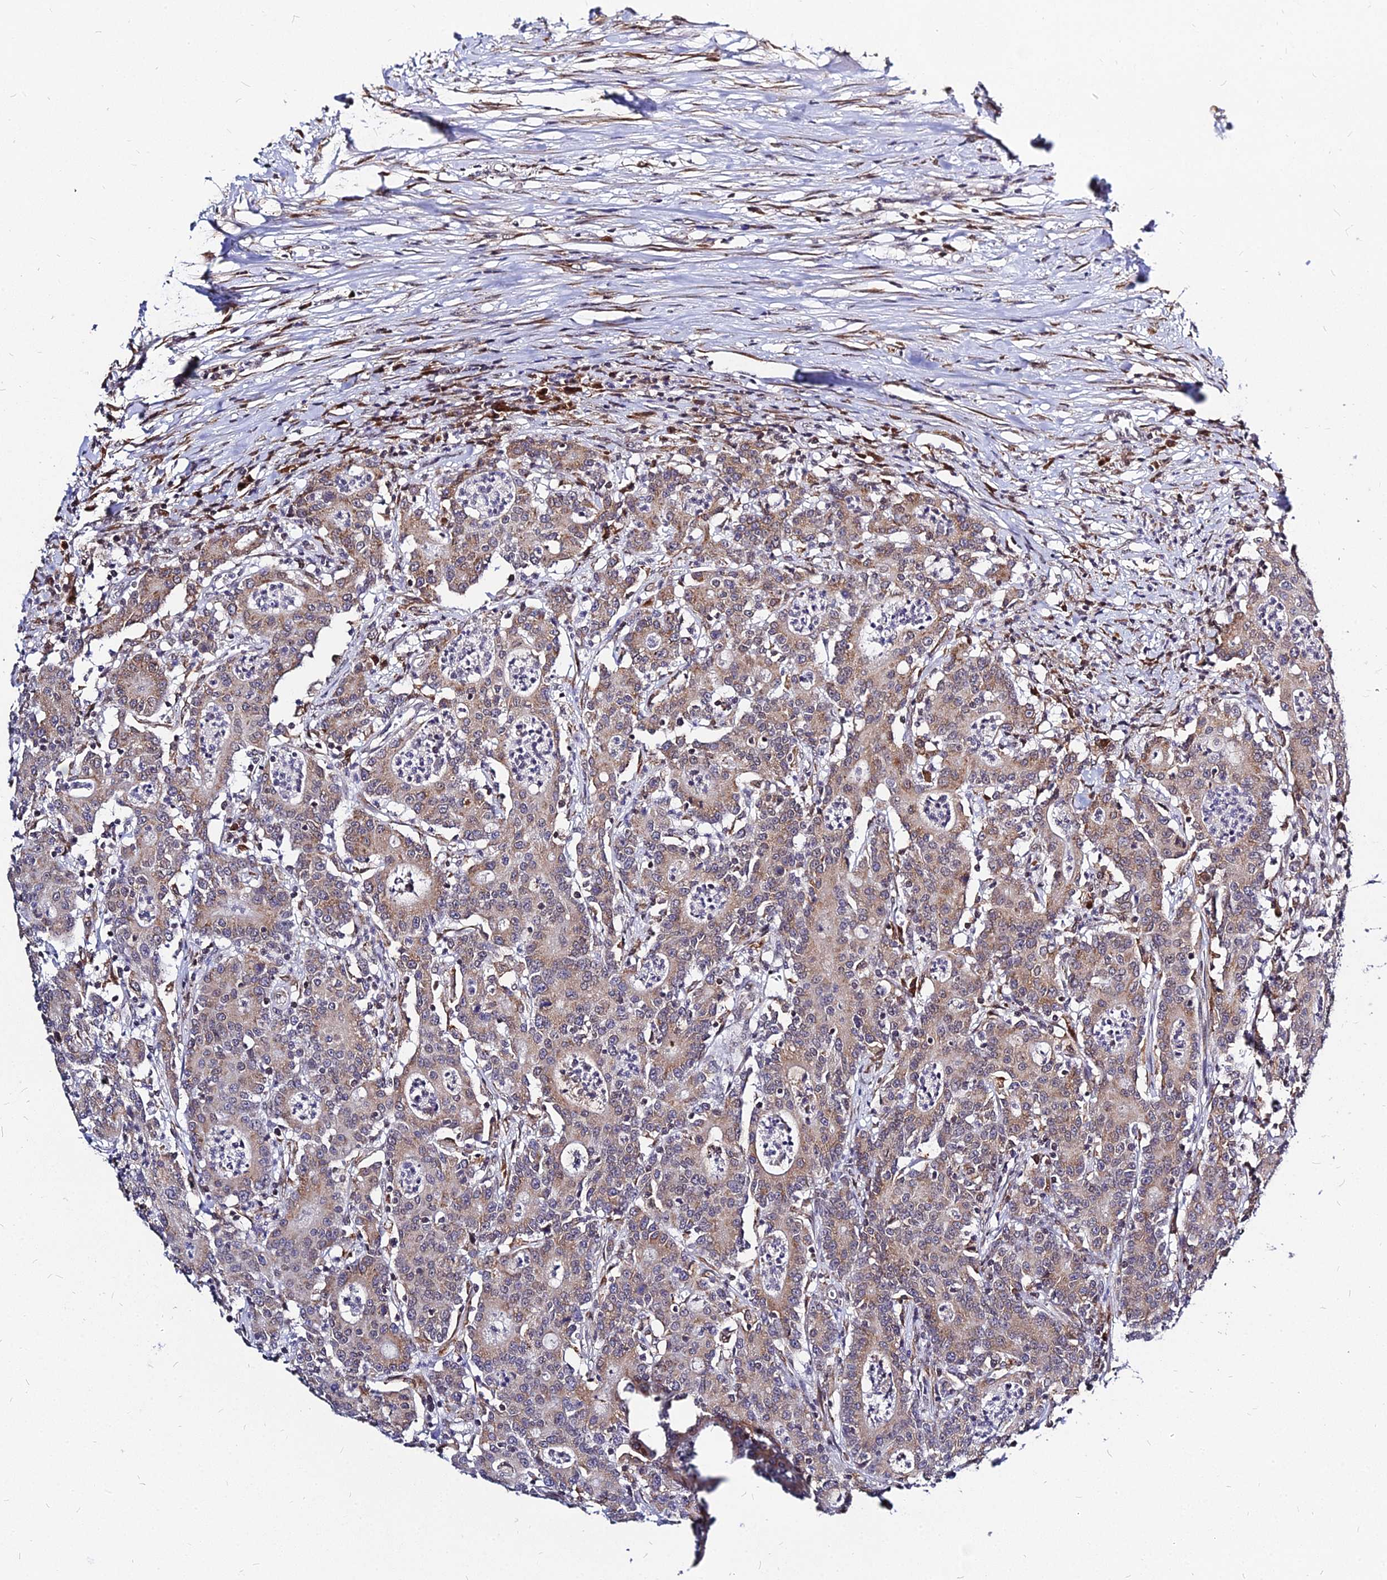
{"staining": {"intensity": "moderate", "quantity": ">75%", "location": "cytoplasmic/membranous"}, "tissue": "colorectal cancer", "cell_type": "Tumor cells", "image_type": "cancer", "snomed": [{"axis": "morphology", "description": "Adenocarcinoma, NOS"}, {"axis": "topography", "description": "Colon"}], "caption": "Protein analysis of adenocarcinoma (colorectal) tissue shows moderate cytoplasmic/membranous expression in about >75% of tumor cells. Nuclei are stained in blue.", "gene": "RNF121", "patient": {"sex": "male", "age": 83}}